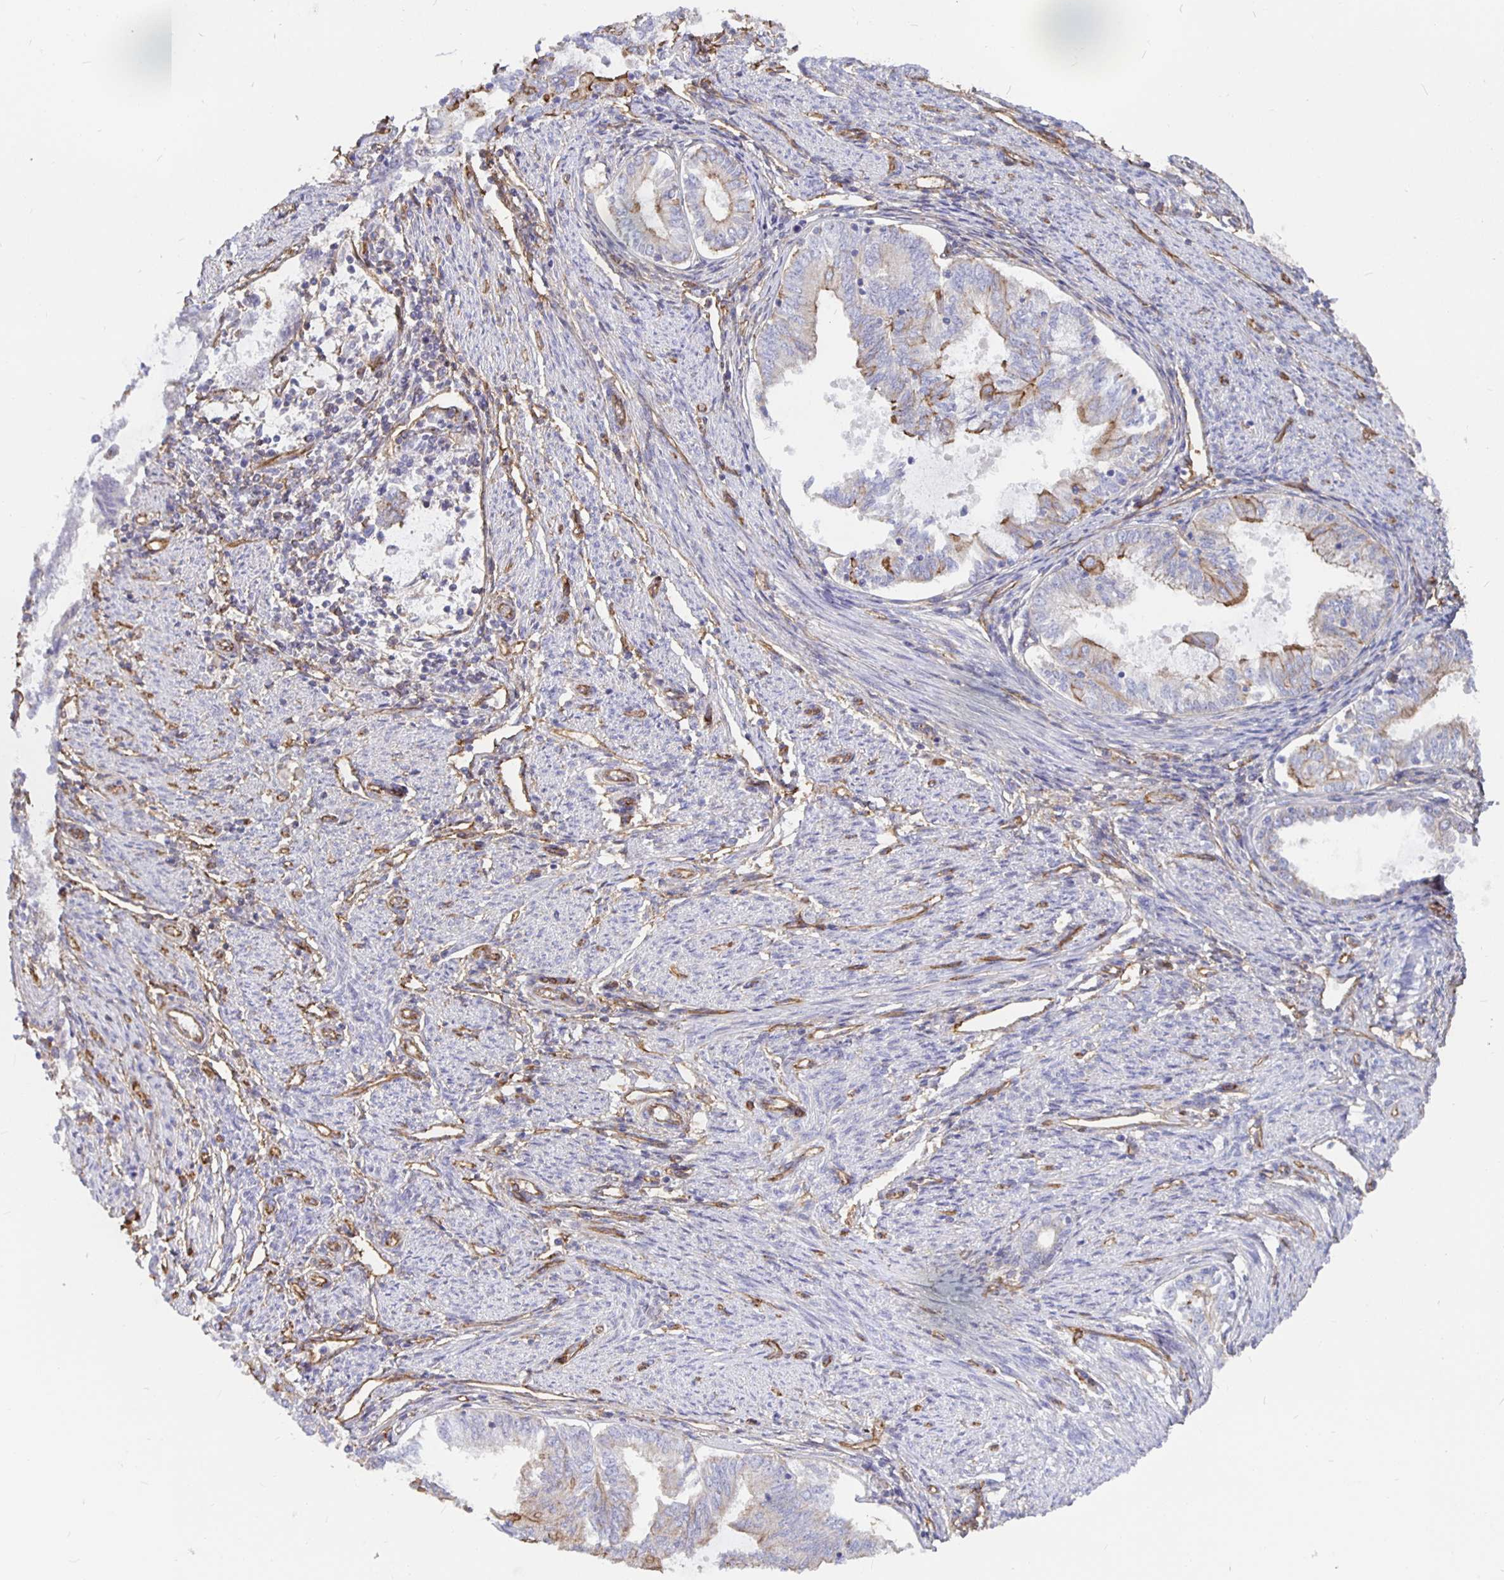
{"staining": {"intensity": "weak", "quantity": "<25%", "location": "cytoplasmic/membranous"}, "tissue": "endometrial cancer", "cell_type": "Tumor cells", "image_type": "cancer", "snomed": [{"axis": "morphology", "description": "Adenocarcinoma, NOS"}, {"axis": "topography", "description": "Endometrium"}], "caption": "Immunohistochemistry (IHC) of endometrial cancer demonstrates no staining in tumor cells.", "gene": "ARHGEF39", "patient": {"sex": "female", "age": 79}}